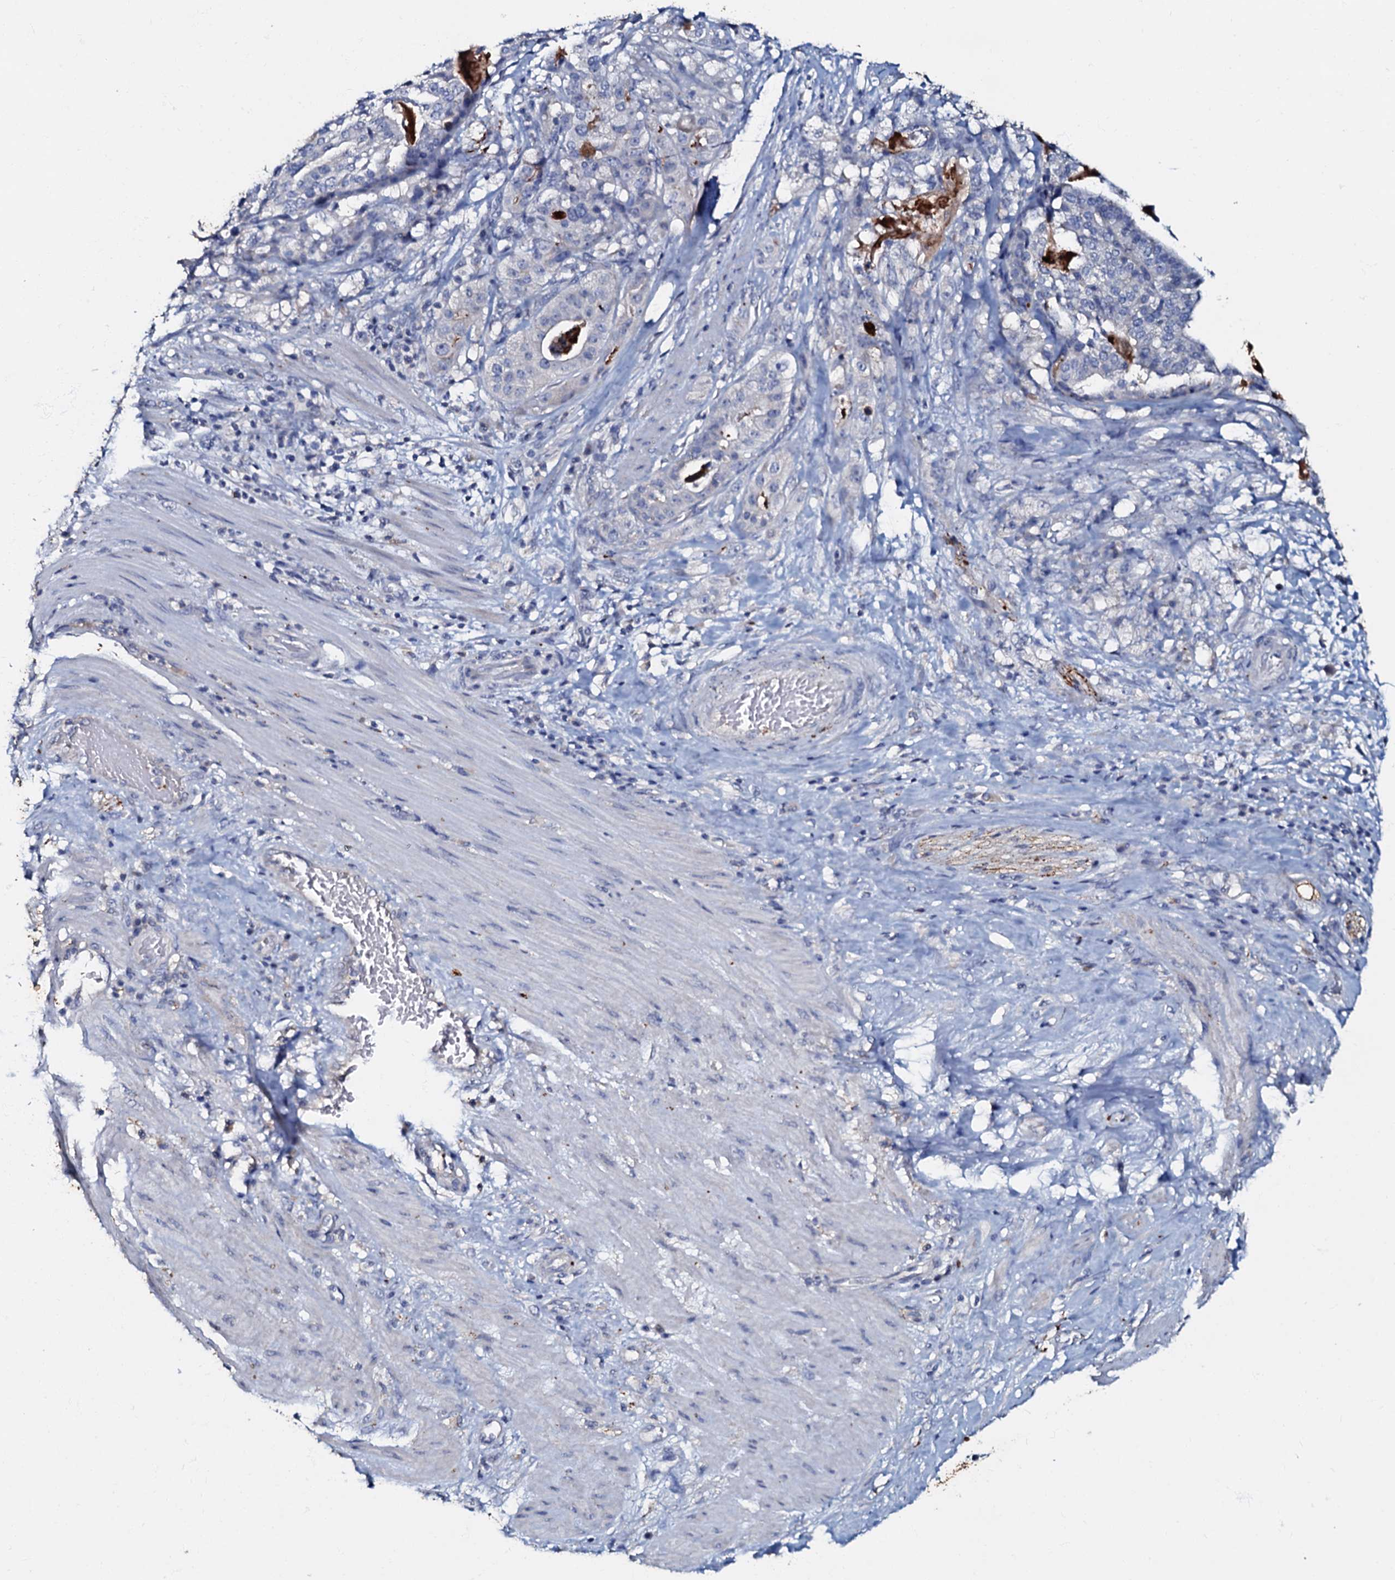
{"staining": {"intensity": "negative", "quantity": "none", "location": "none"}, "tissue": "stomach cancer", "cell_type": "Tumor cells", "image_type": "cancer", "snomed": [{"axis": "morphology", "description": "Adenocarcinoma, NOS"}, {"axis": "topography", "description": "Stomach"}], "caption": "Immunohistochemical staining of human stomach cancer displays no significant positivity in tumor cells.", "gene": "MANSC4", "patient": {"sex": "male", "age": 48}}